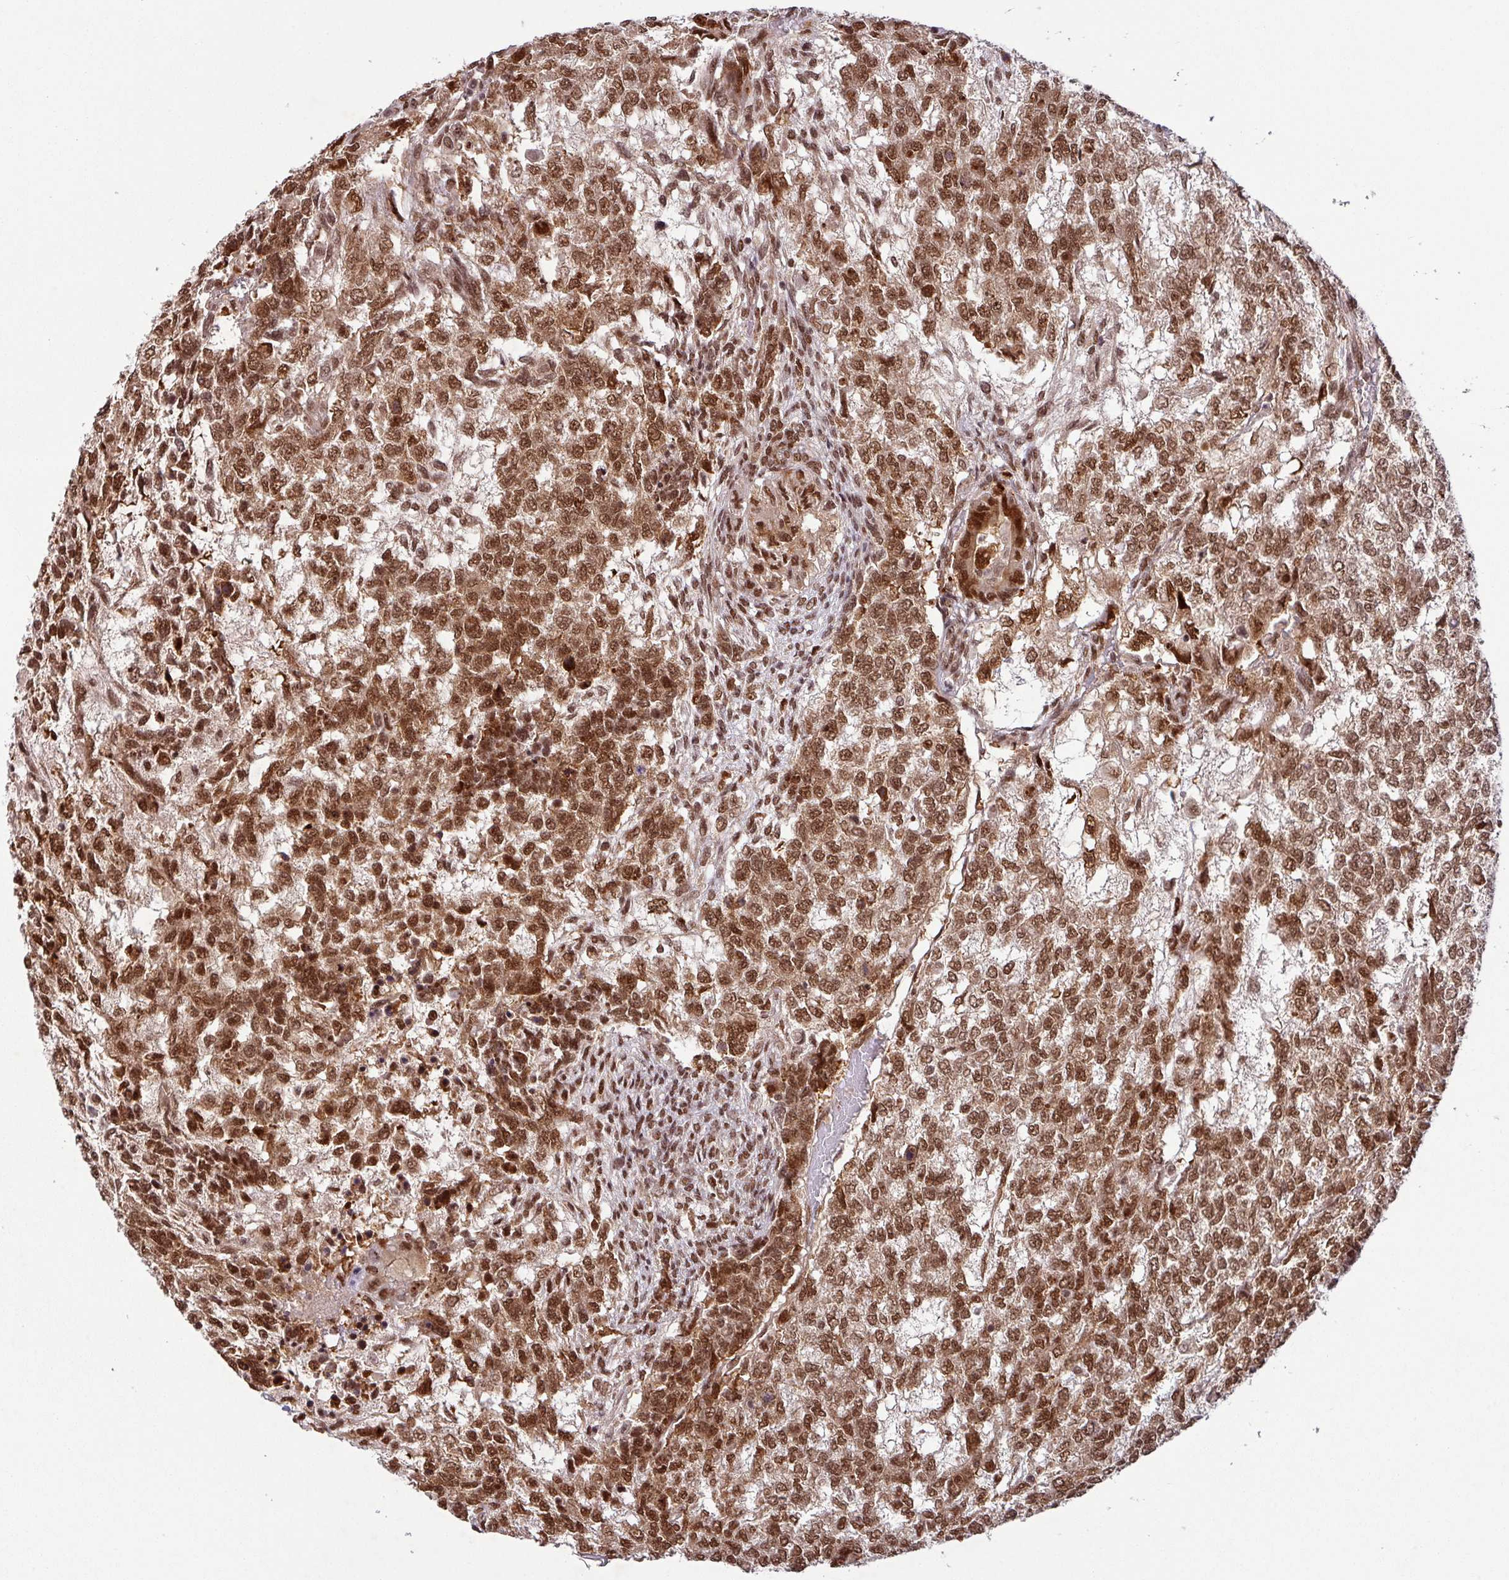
{"staining": {"intensity": "strong", "quantity": ">75%", "location": "nuclear"}, "tissue": "testis cancer", "cell_type": "Tumor cells", "image_type": "cancer", "snomed": [{"axis": "morphology", "description": "Carcinoma, Embryonal, NOS"}, {"axis": "topography", "description": "Testis"}], "caption": "Testis embryonal carcinoma stained for a protein (brown) reveals strong nuclear positive expression in about >75% of tumor cells.", "gene": "SRSF2", "patient": {"sex": "male", "age": 23}}